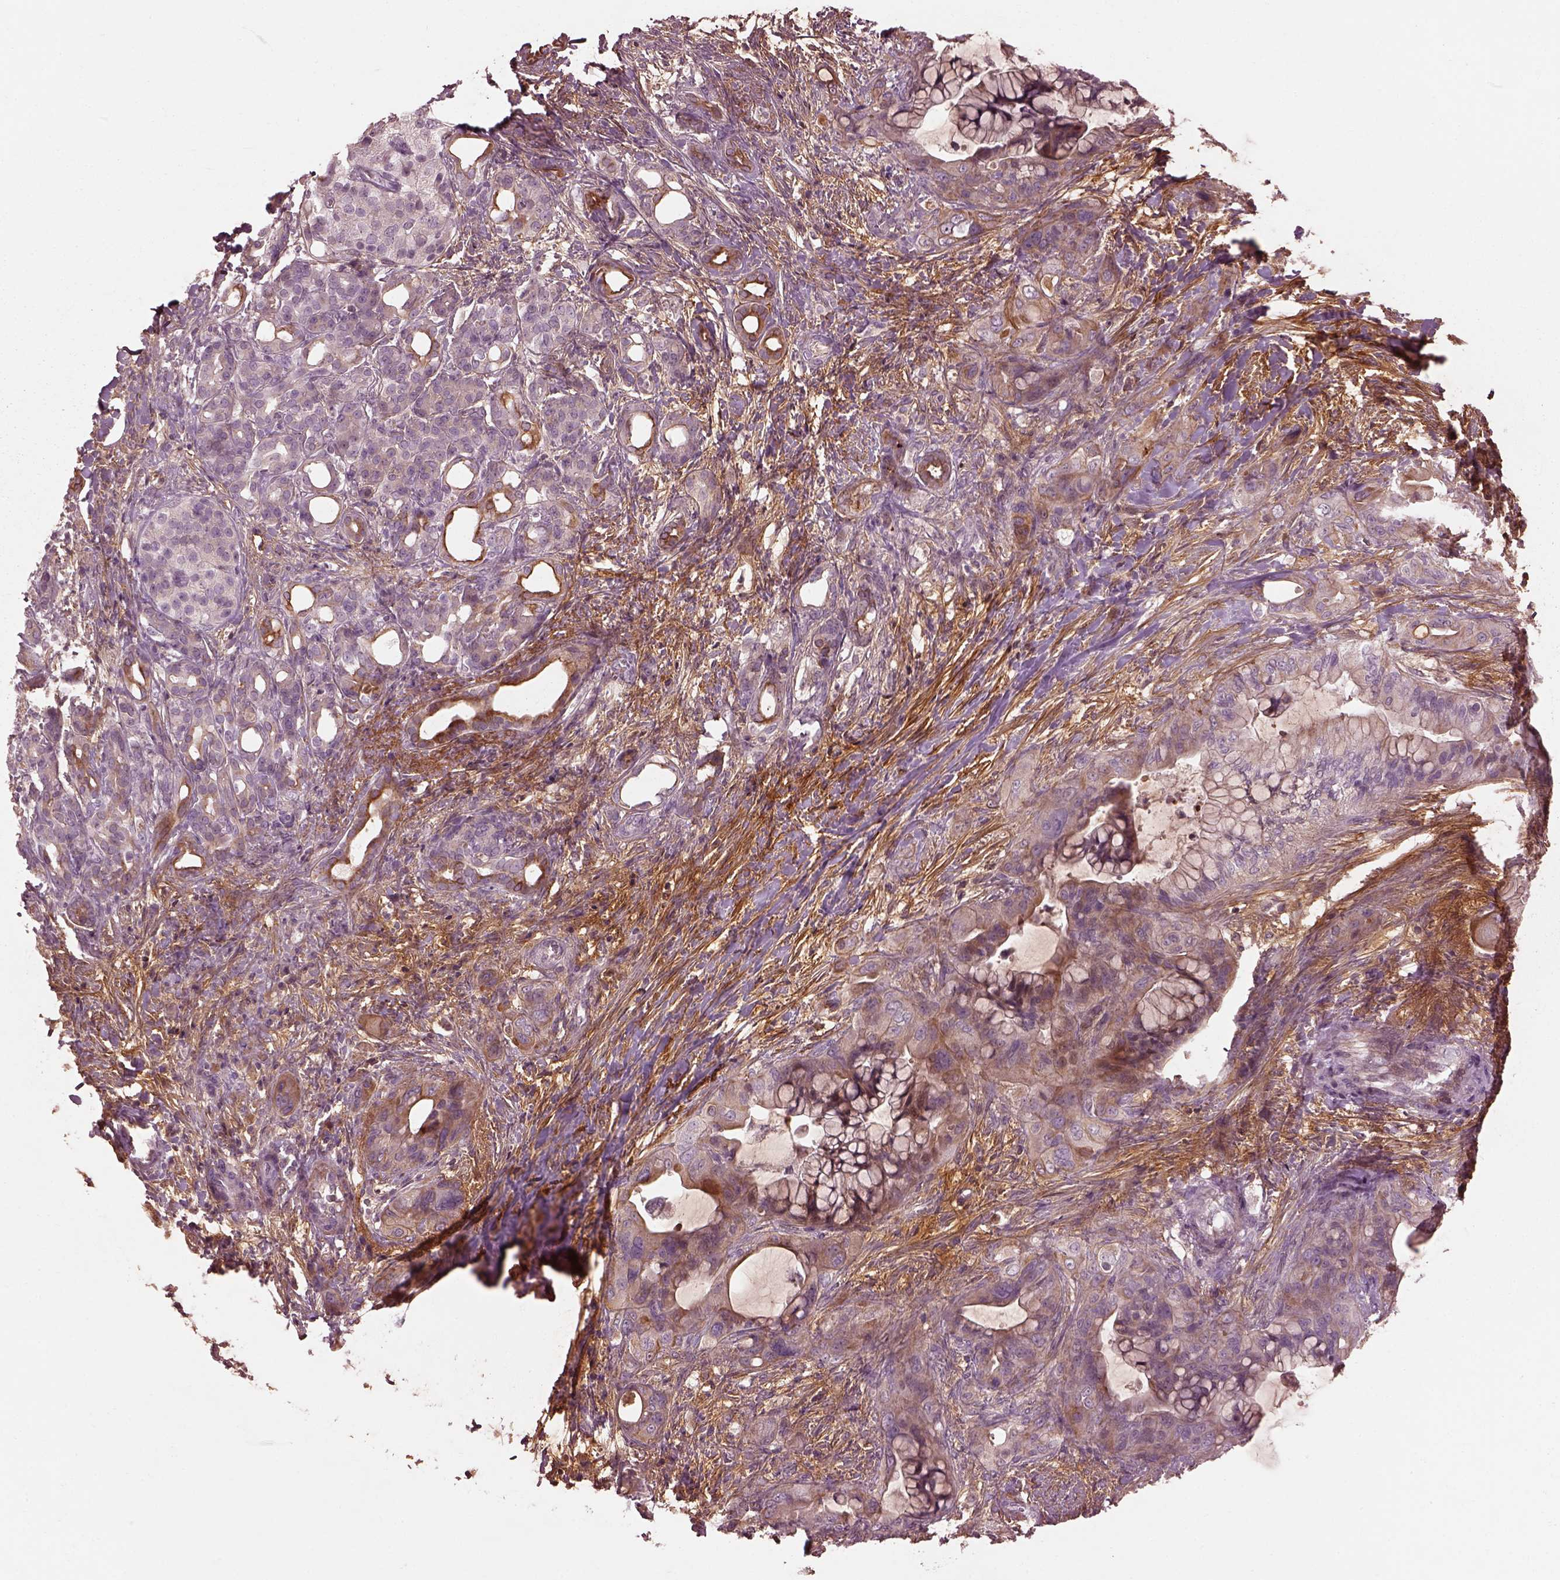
{"staining": {"intensity": "weak", "quantity": "<25%", "location": "cytoplasmic/membranous"}, "tissue": "pancreatic cancer", "cell_type": "Tumor cells", "image_type": "cancer", "snomed": [{"axis": "morphology", "description": "Adenocarcinoma, NOS"}, {"axis": "topography", "description": "Pancreas"}], "caption": "The immunohistochemistry (IHC) histopathology image has no significant expression in tumor cells of pancreatic cancer (adenocarcinoma) tissue. The staining was performed using DAB (3,3'-diaminobenzidine) to visualize the protein expression in brown, while the nuclei were stained in blue with hematoxylin (Magnification: 20x).", "gene": "EFEMP1", "patient": {"sex": "male", "age": 71}}